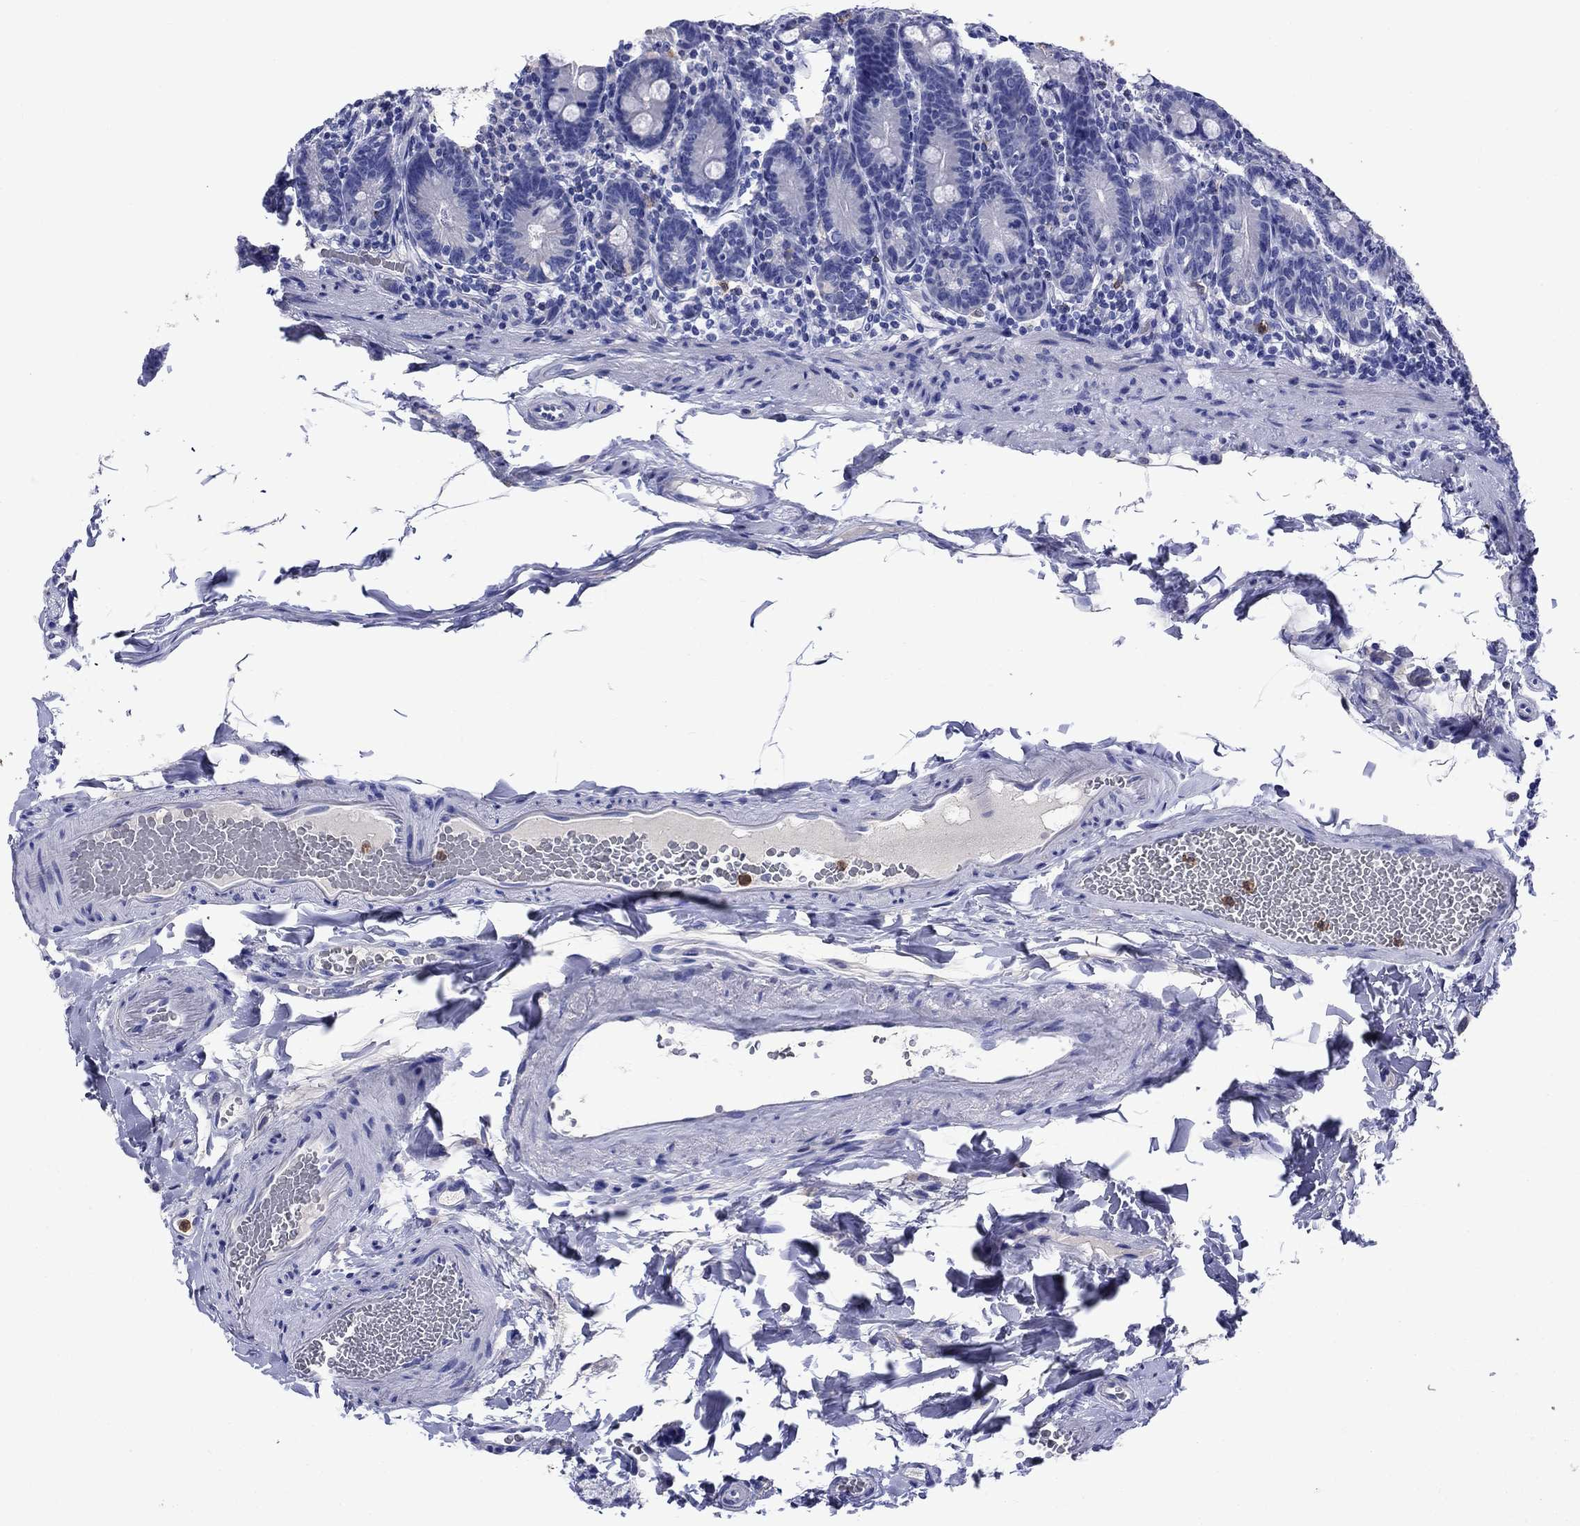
{"staining": {"intensity": "negative", "quantity": "none", "location": "none"}, "tissue": "duodenum", "cell_type": "Glandular cells", "image_type": "normal", "snomed": [{"axis": "morphology", "description": "Normal tissue, NOS"}, {"axis": "topography", "description": "Duodenum"}], "caption": "Immunohistochemistry (IHC) of benign human duodenum shows no expression in glandular cells. Brightfield microscopy of immunohistochemistry stained with DAB (3,3'-diaminobenzidine) (brown) and hematoxylin (blue), captured at high magnification.", "gene": "TFR2", "patient": {"sex": "female", "age": 67}}